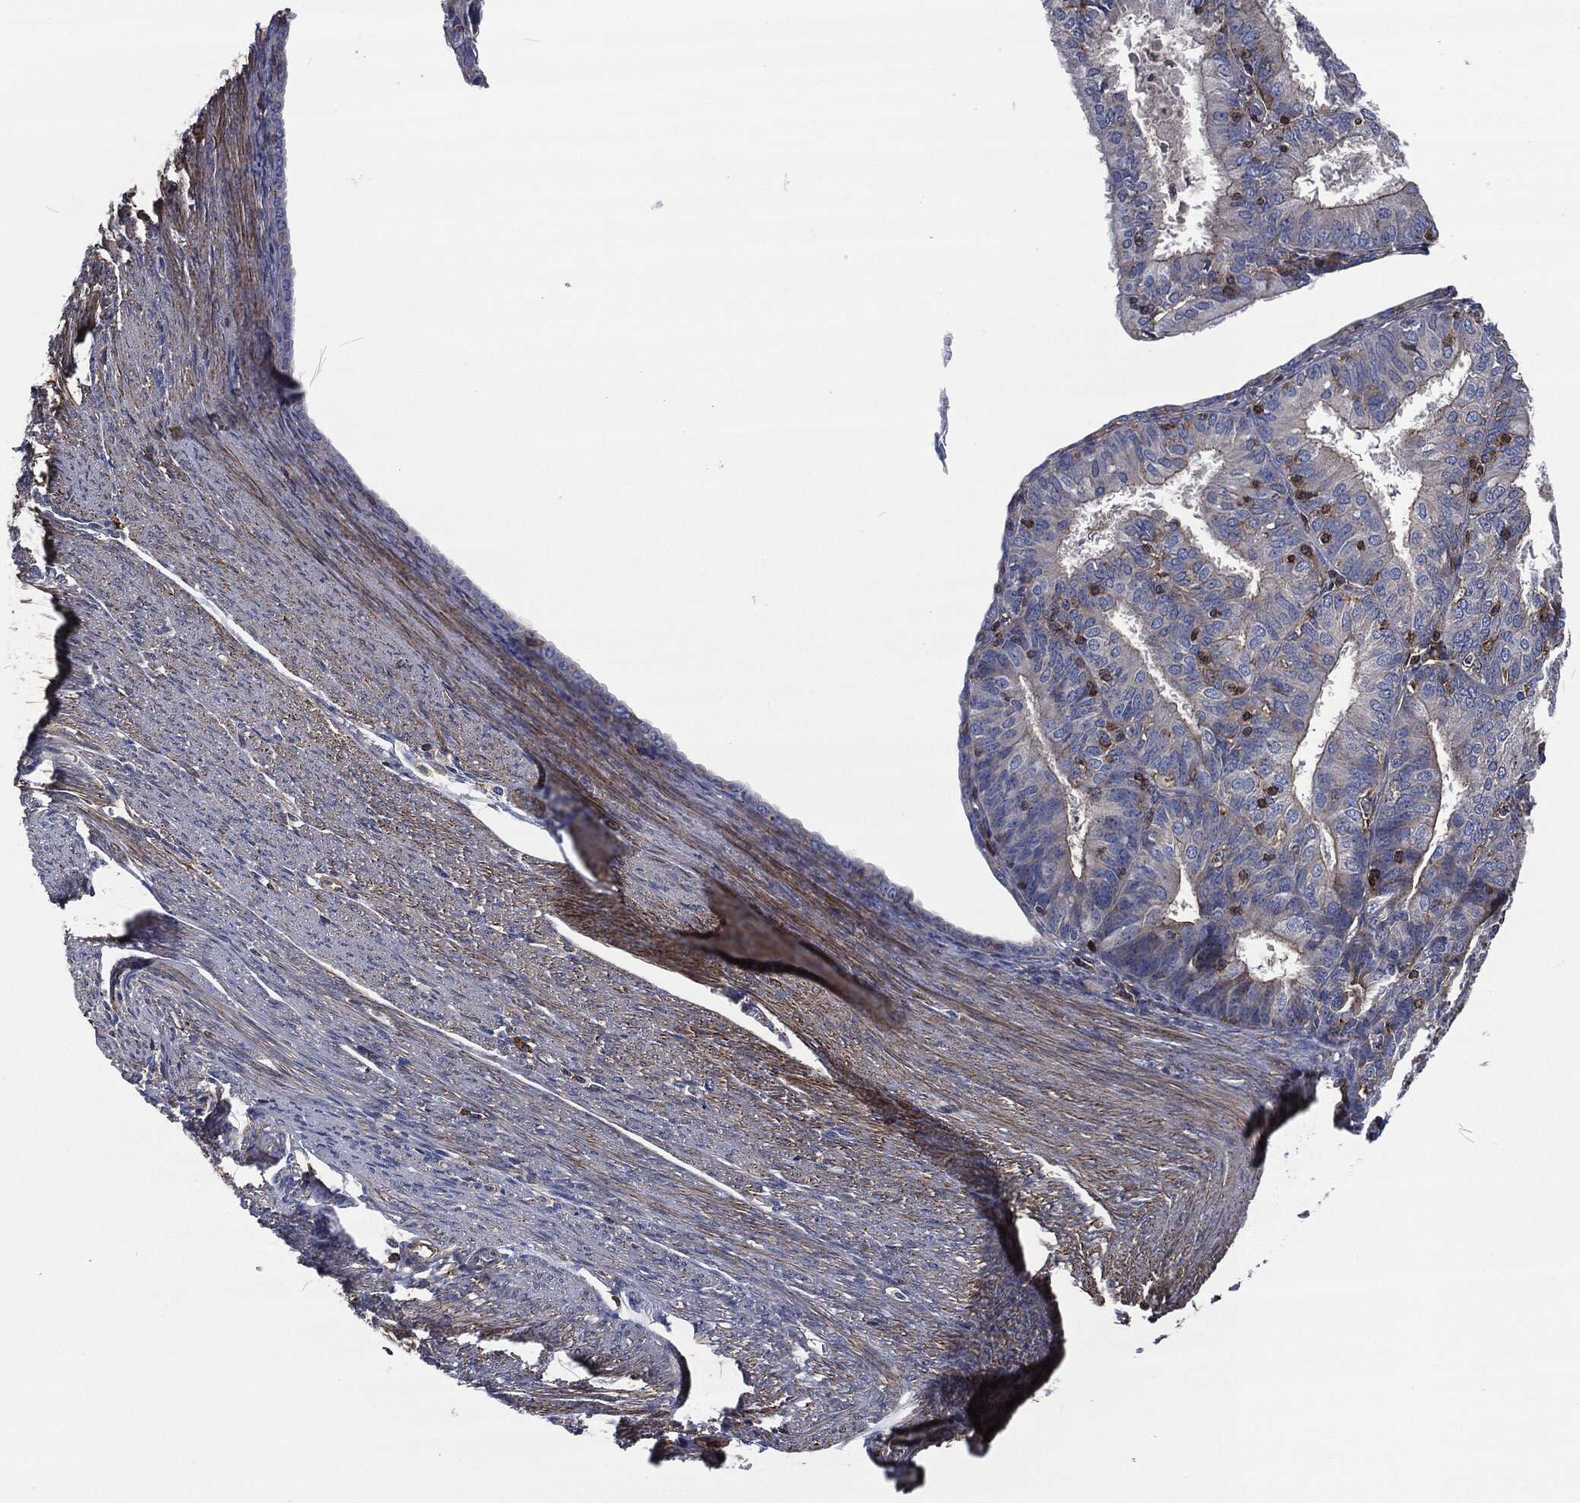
{"staining": {"intensity": "negative", "quantity": "none", "location": "none"}, "tissue": "endometrial cancer", "cell_type": "Tumor cells", "image_type": "cancer", "snomed": [{"axis": "morphology", "description": "Adenocarcinoma, NOS"}, {"axis": "topography", "description": "Endometrium"}], "caption": "DAB immunohistochemical staining of endometrial adenocarcinoma shows no significant positivity in tumor cells.", "gene": "LGALS9", "patient": {"sex": "female", "age": 57}}